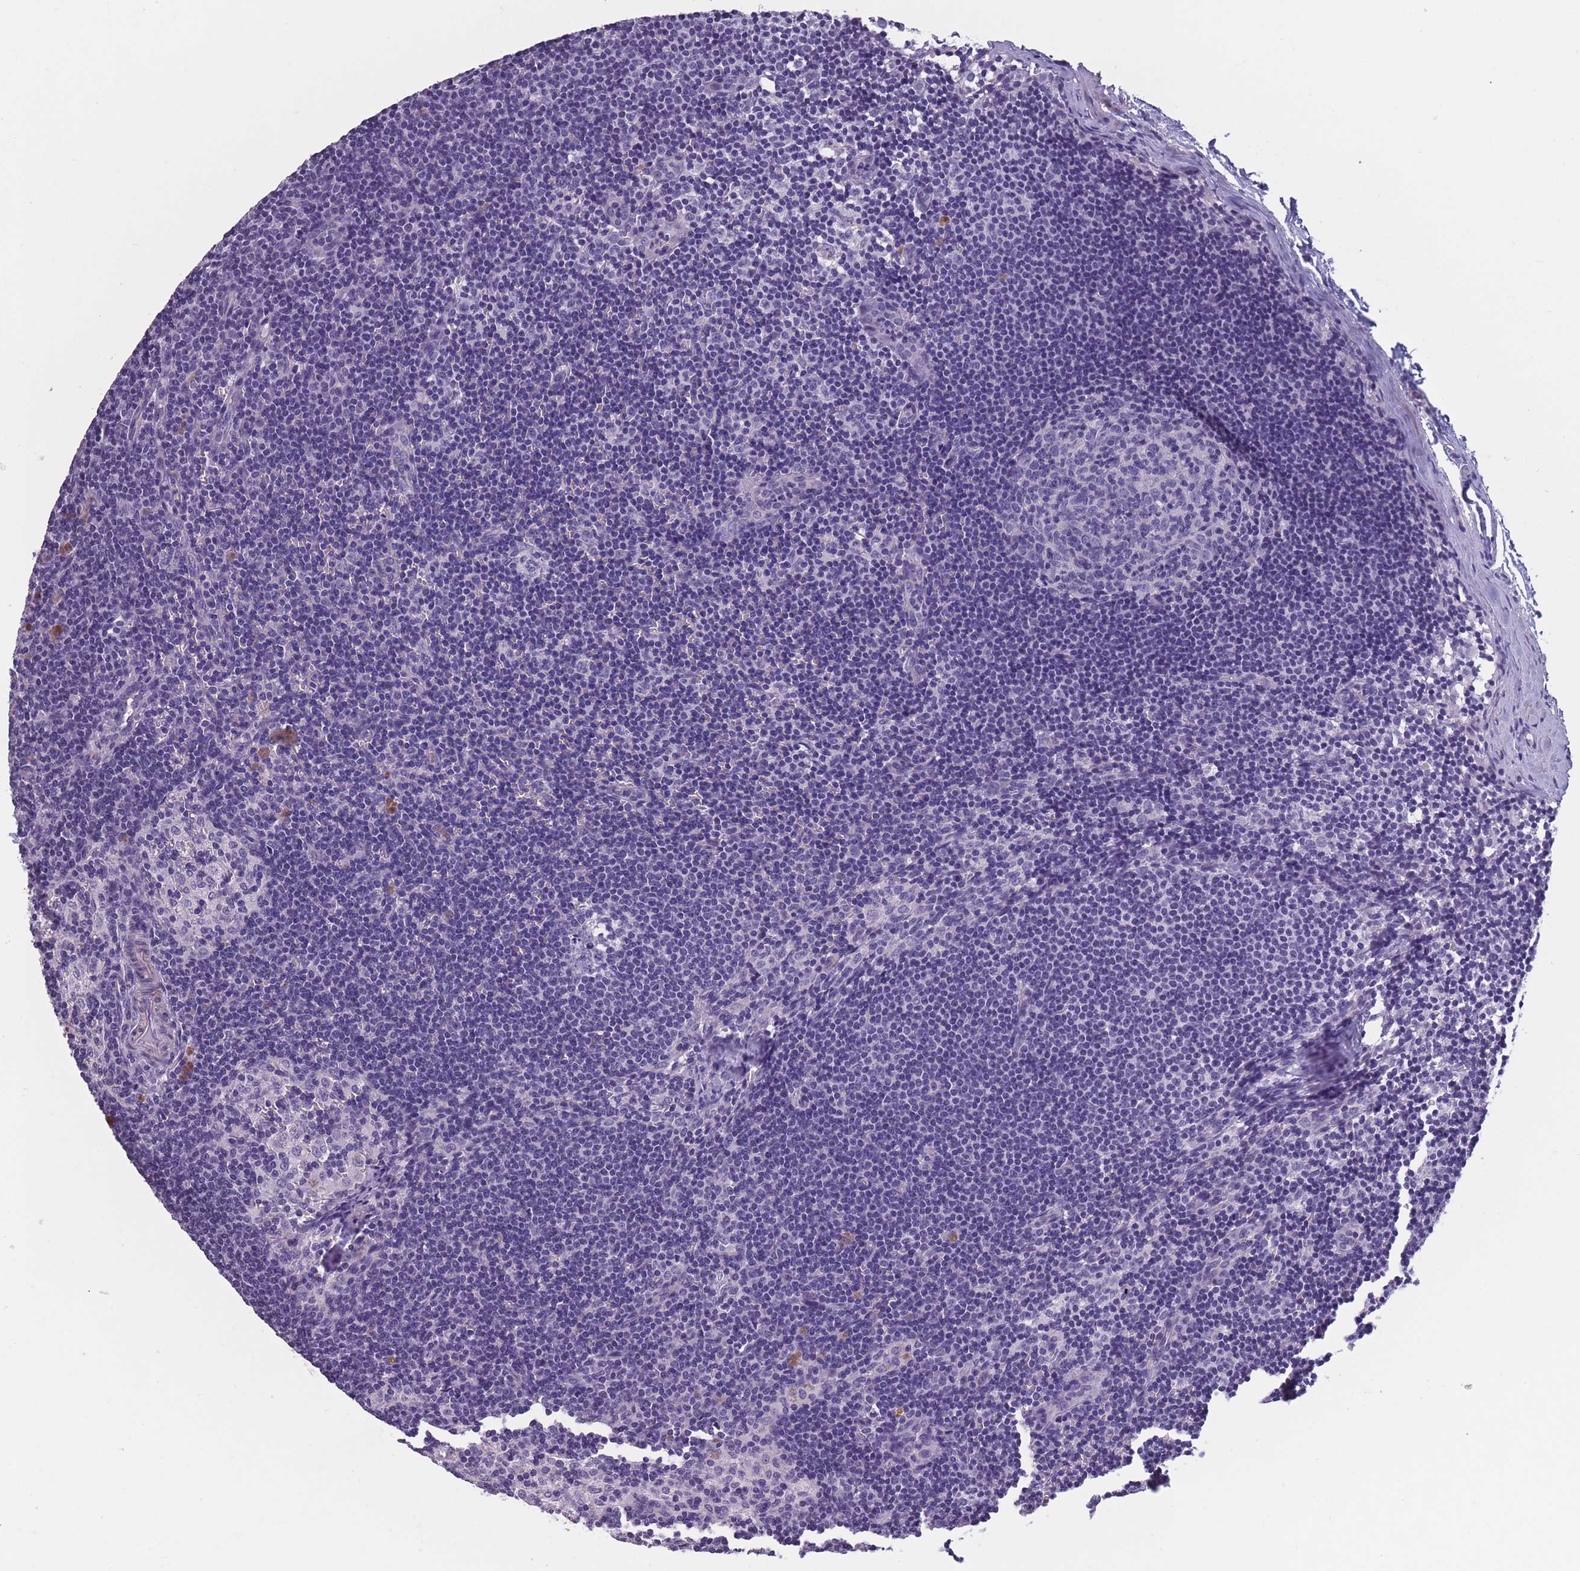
{"staining": {"intensity": "negative", "quantity": "none", "location": "none"}, "tissue": "lymph node", "cell_type": "Germinal center cells", "image_type": "normal", "snomed": [{"axis": "morphology", "description": "Normal tissue, NOS"}, {"axis": "topography", "description": "Lymph node"}], "caption": "Immunohistochemistry (IHC) of unremarkable human lymph node demonstrates no expression in germinal center cells. Brightfield microscopy of immunohistochemistry stained with DAB (3,3'-diaminobenzidine) (brown) and hematoxylin (blue), captured at high magnification.", "gene": "OR4C5", "patient": {"sex": "female", "age": 42}}